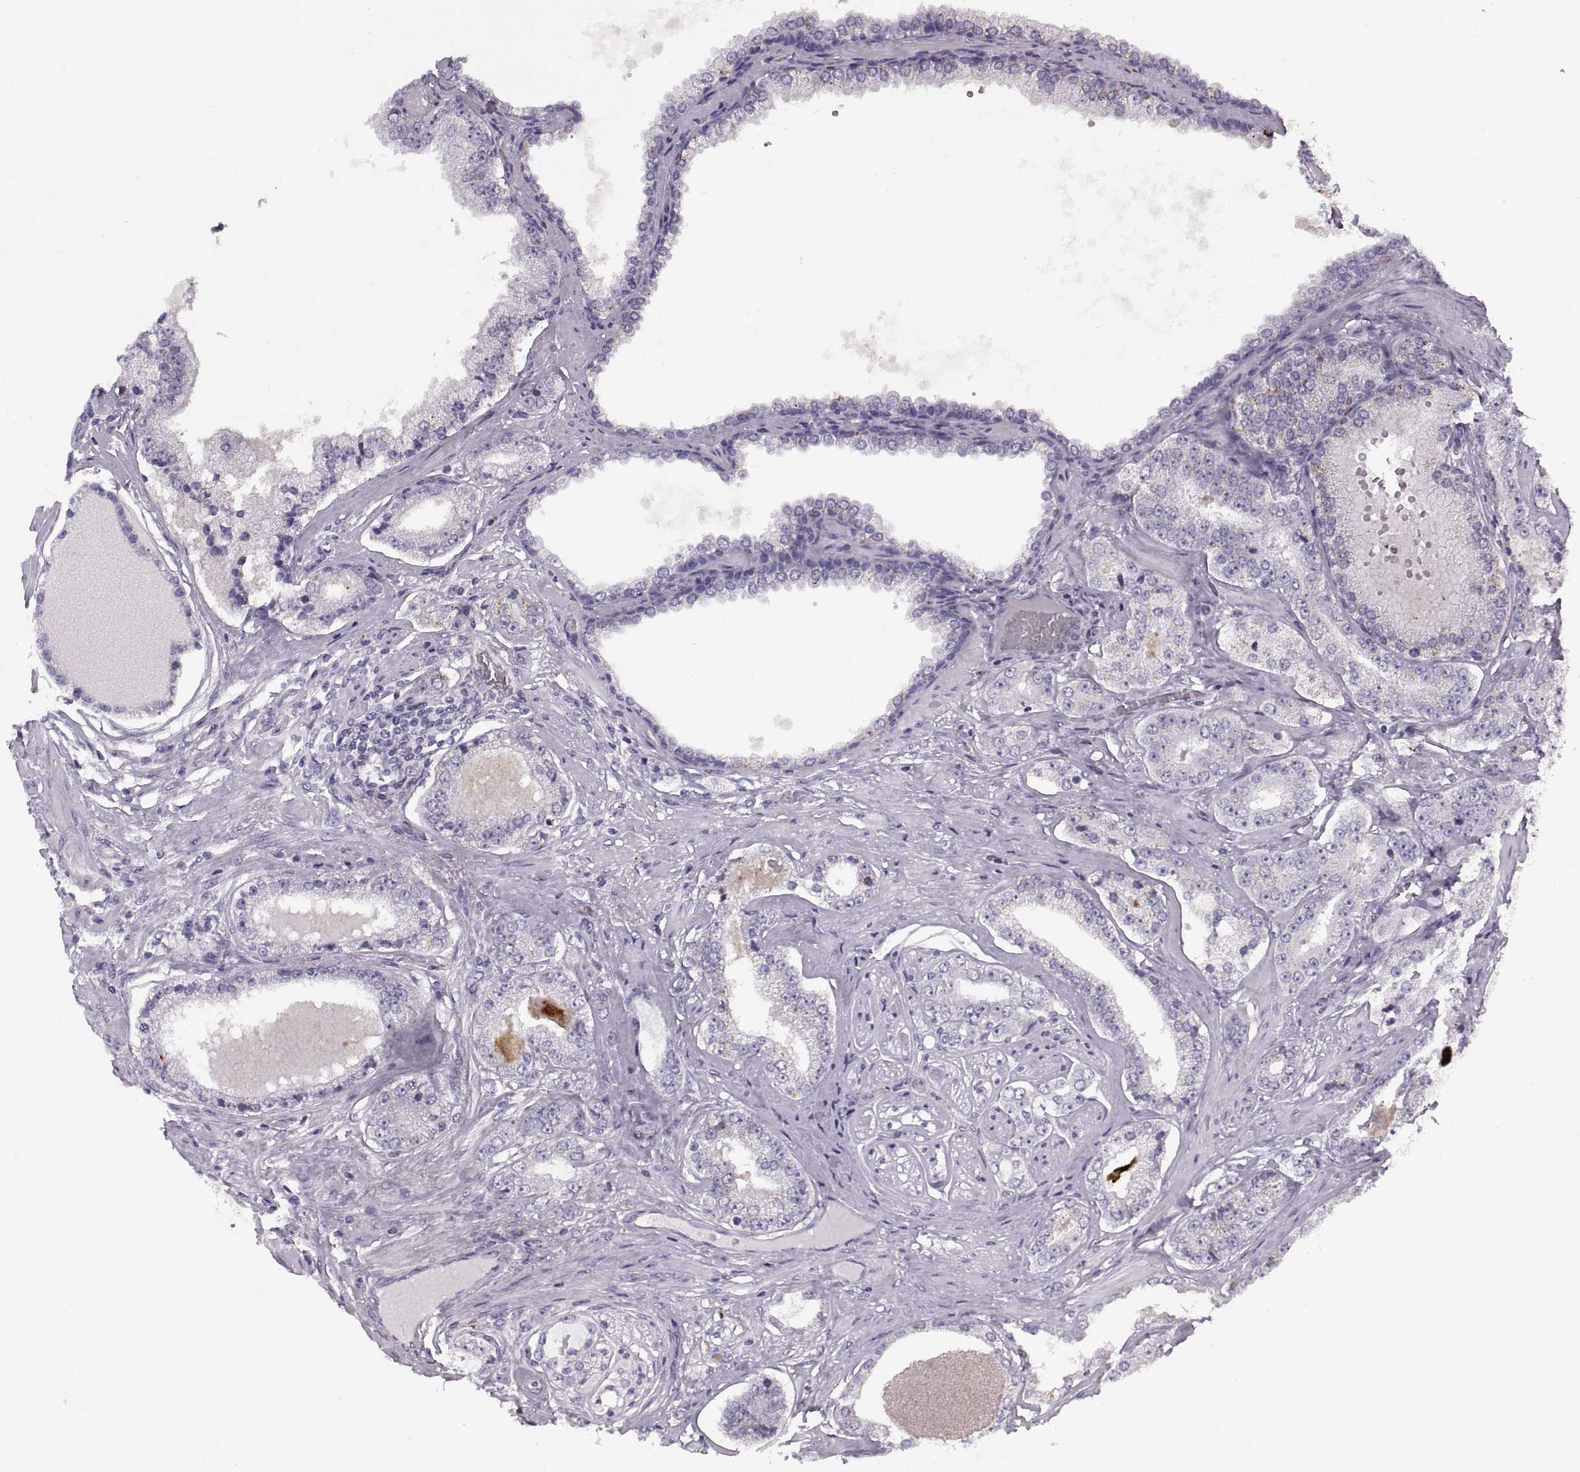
{"staining": {"intensity": "negative", "quantity": "none", "location": "none"}, "tissue": "prostate cancer", "cell_type": "Tumor cells", "image_type": "cancer", "snomed": [{"axis": "morphology", "description": "Adenocarcinoma, NOS"}, {"axis": "topography", "description": "Prostate"}], "caption": "Adenocarcinoma (prostate) was stained to show a protein in brown. There is no significant expression in tumor cells. (Brightfield microscopy of DAB immunohistochemistry (IHC) at high magnification).", "gene": "CALCR", "patient": {"sex": "male", "age": 64}}